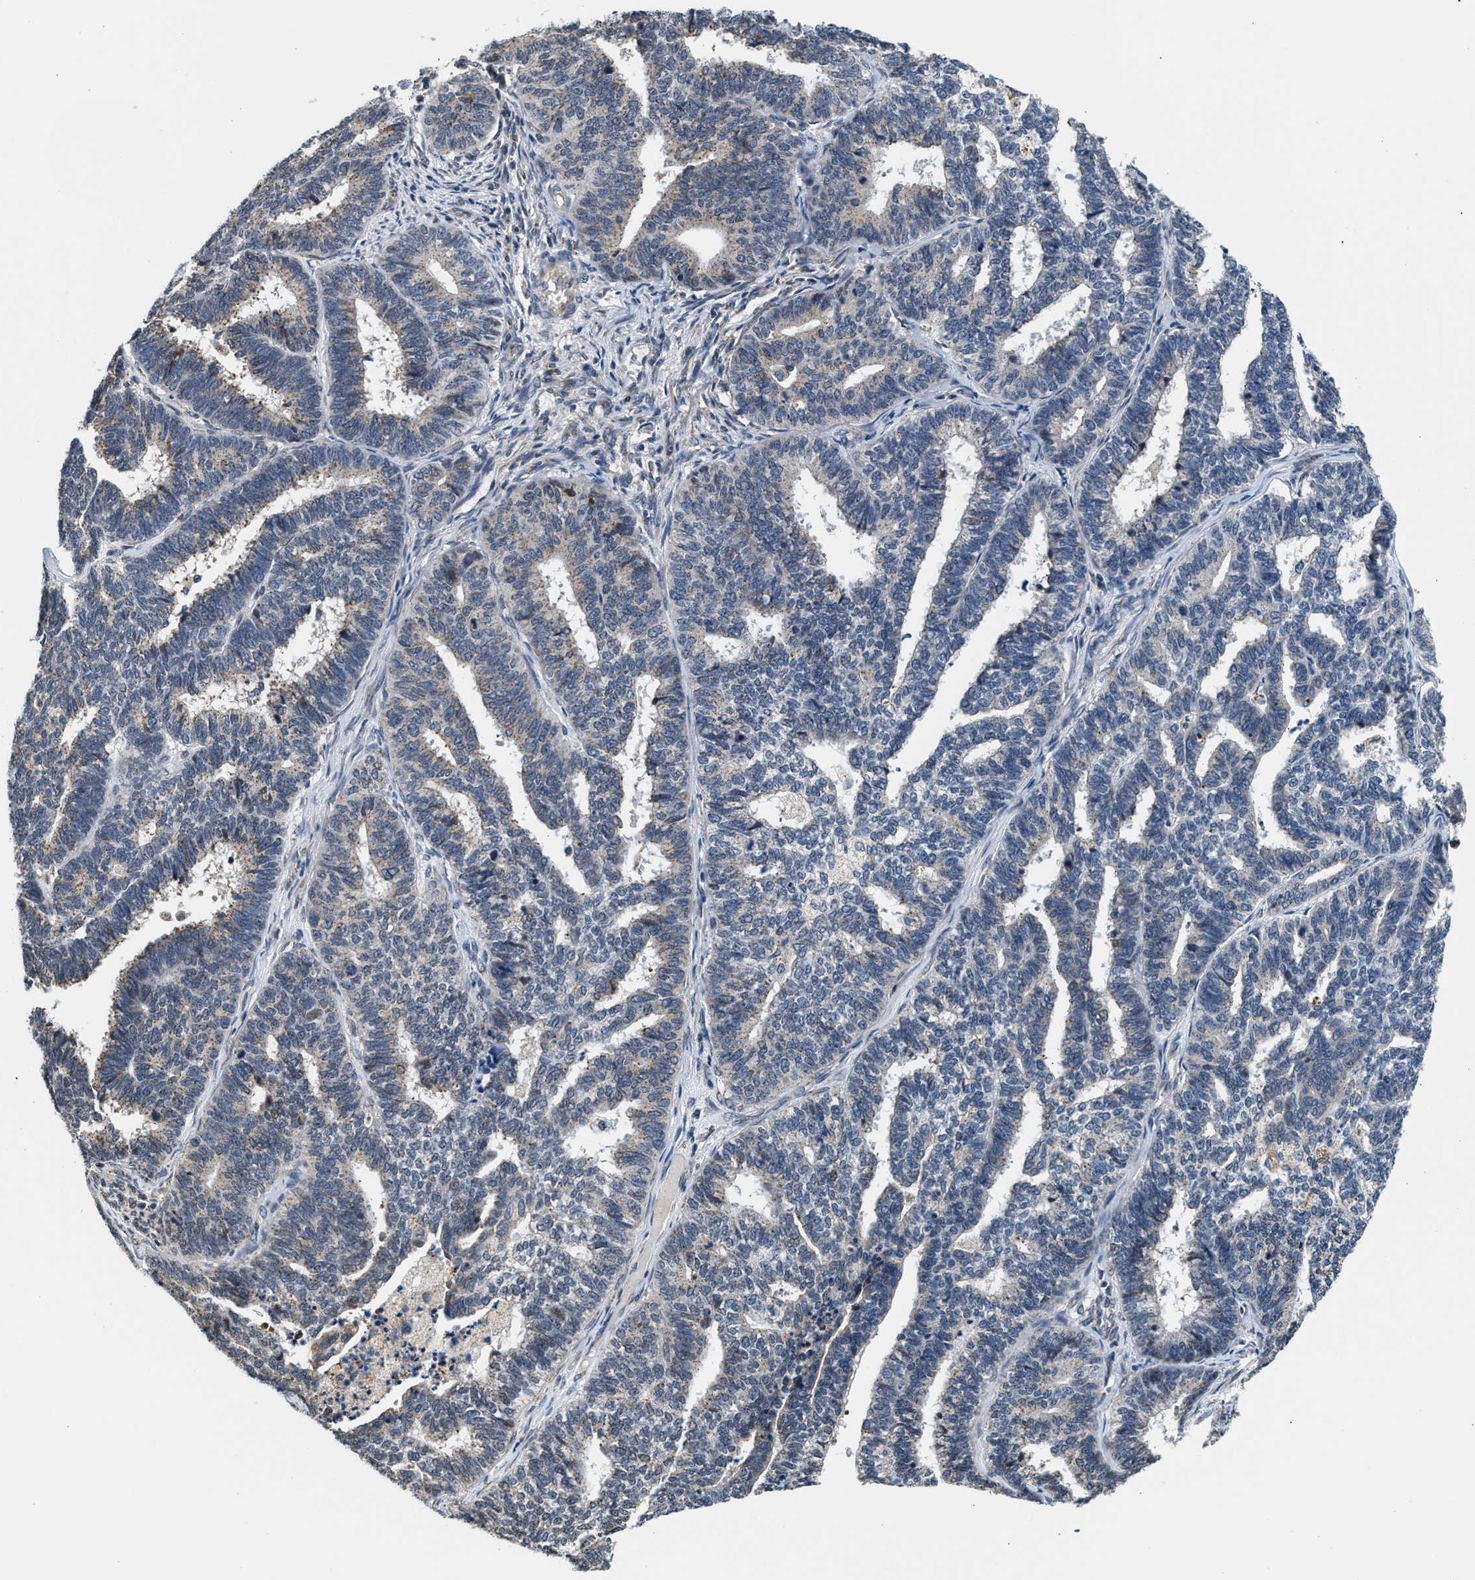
{"staining": {"intensity": "weak", "quantity": "<25%", "location": "cytoplasmic/membranous"}, "tissue": "endometrial cancer", "cell_type": "Tumor cells", "image_type": "cancer", "snomed": [{"axis": "morphology", "description": "Adenocarcinoma, NOS"}, {"axis": "topography", "description": "Endometrium"}], "caption": "A micrograph of human endometrial cancer (adenocarcinoma) is negative for staining in tumor cells. (Stains: DAB immunohistochemistry (IHC) with hematoxylin counter stain, Microscopy: brightfield microscopy at high magnification).", "gene": "KCNMB2", "patient": {"sex": "female", "age": 70}}